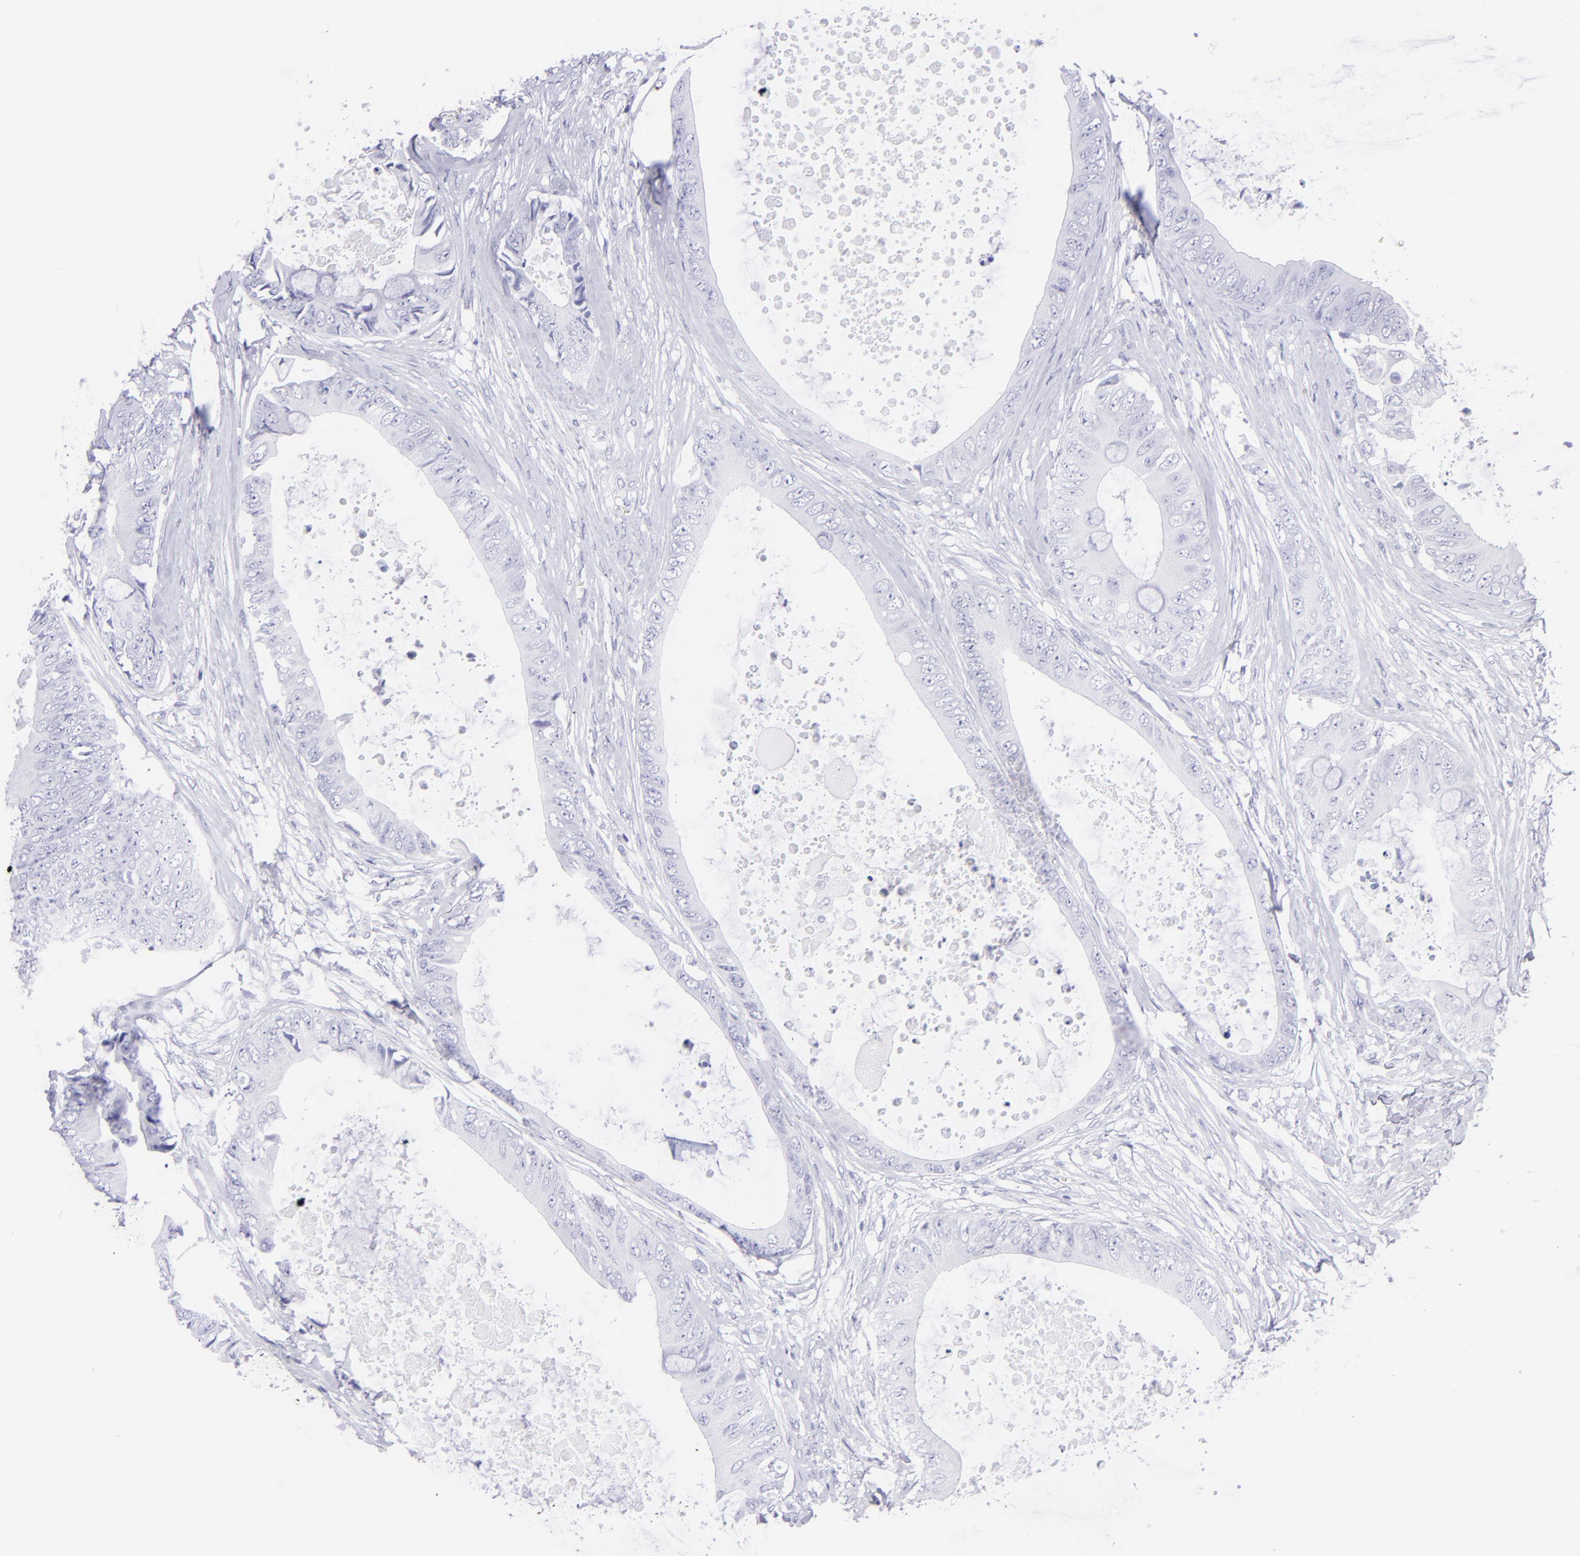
{"staining": {"intensity": "negative", "quantity": "none", "location": "none"}, "tissue": "colorectal cancer", "cell_type": "Tumor cells", "image_type": "cancer", "snomed": [{"axis": "morphology", "description": "Normal tissue, NOS"}, {"axis": "morphology", "description": "Adenocarcinoma, NOS"}, {"axis": "topography", "description": "Rectum"}, {"axis": "topography", "description": "Peripheral nerve tissue"}], "caption": "High power microscopy image of an IHC histopathology image of colorectal cancer (adenocarcinoma), revealing no significant staining in tumor cells.", "gene": "PIP", "patient": {"sex": "female", "age": 77}}